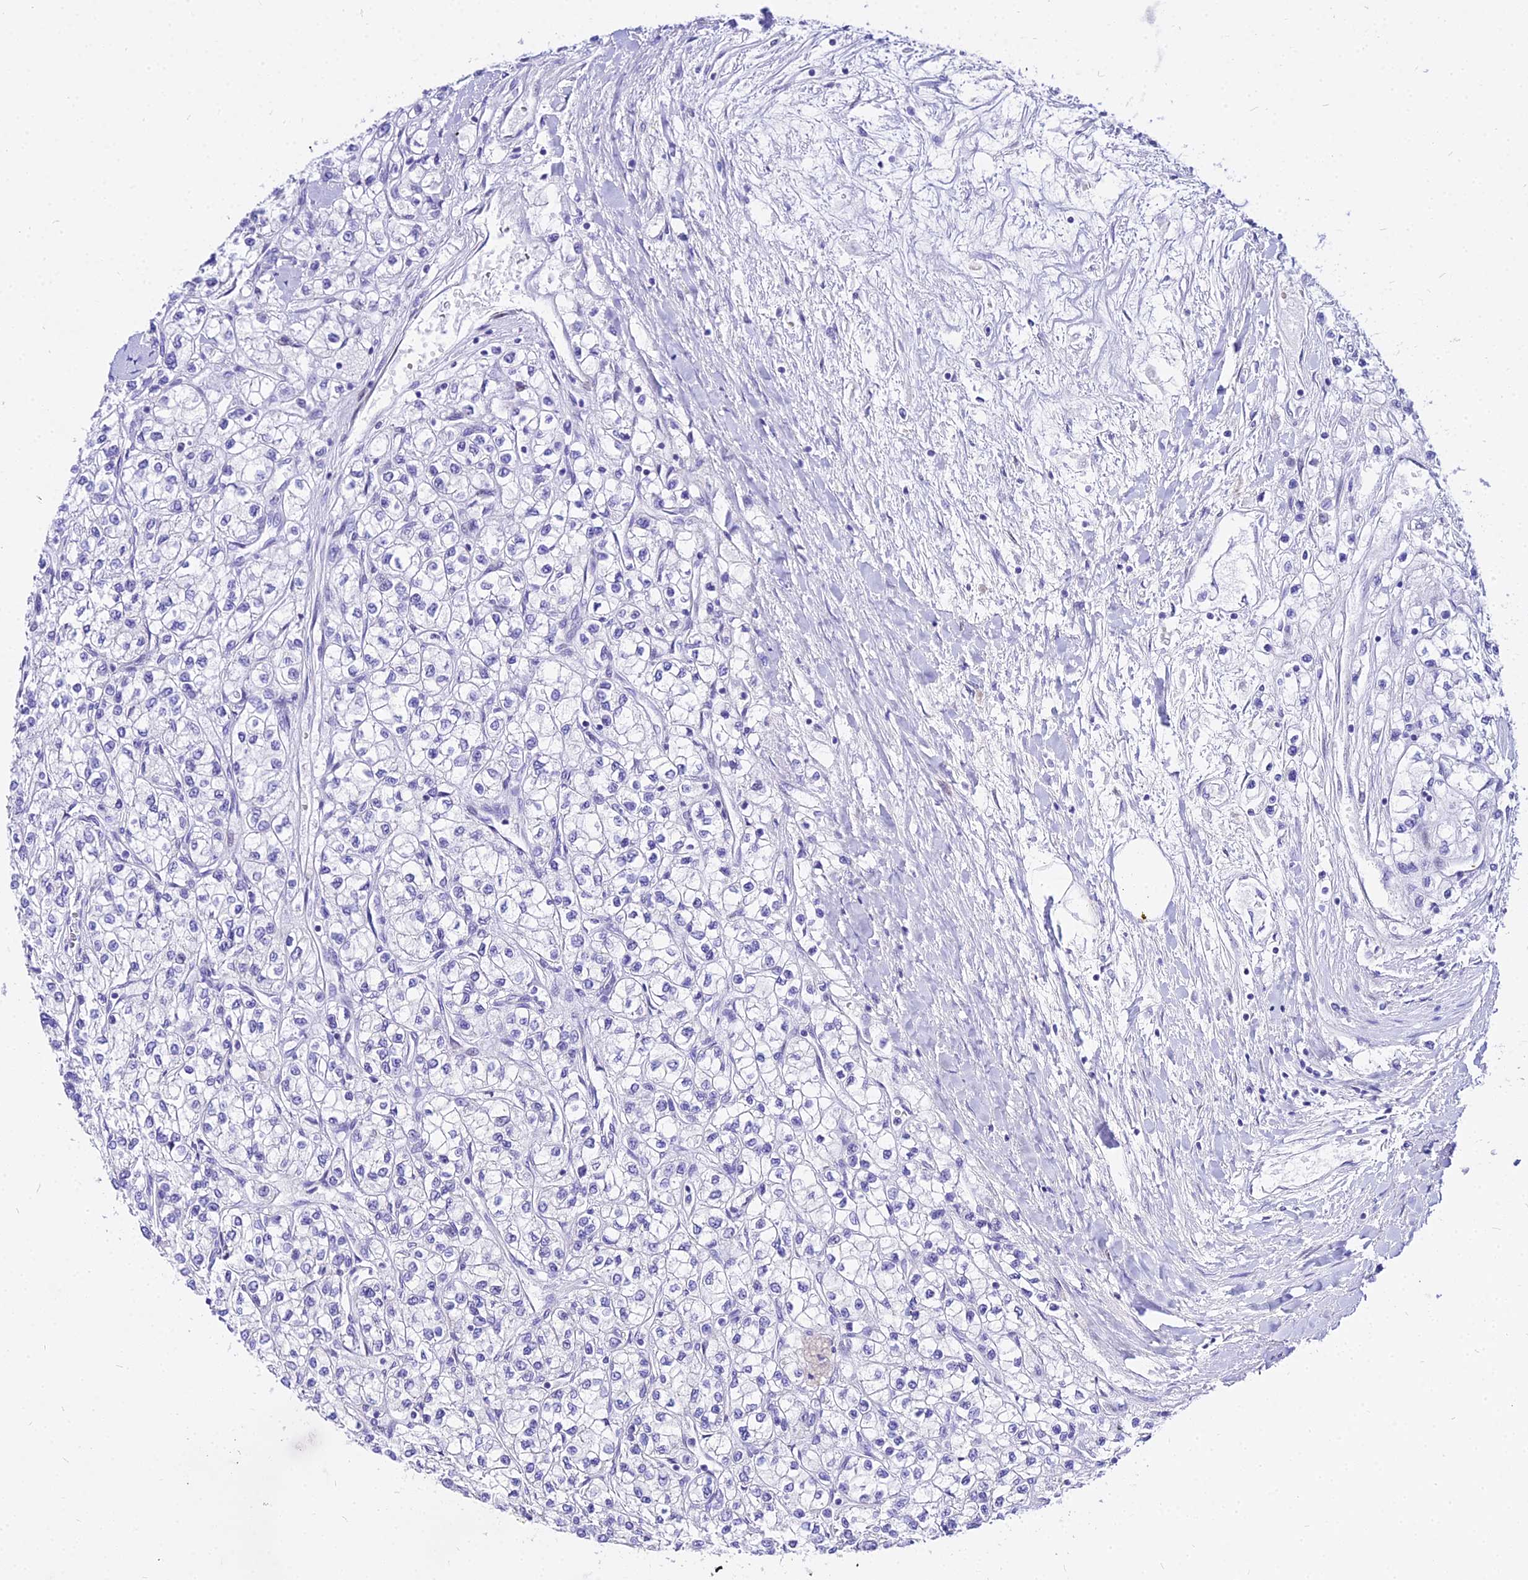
{"staining": {"intensity": "negative", "quantity": "none", "location": "none"}, "tissue": "renal cancer", "cell_type": "Tumor cells", "image_type": "cancer", "snomed": [{"axis": "morphology", "description": "Adenocarcinoma, NOS"}, {"axis": "topography", "description": "Kidney"}], "caption": "Immunohistochemical staining of renal adenocarcinoma demonstrates no significant positivity in tumor cells. (Brightfield microscopy of DAB immunohistochemistry at high magnification).", "gene": "CARD18", "patient": {"sex": "male", "age": 80}}